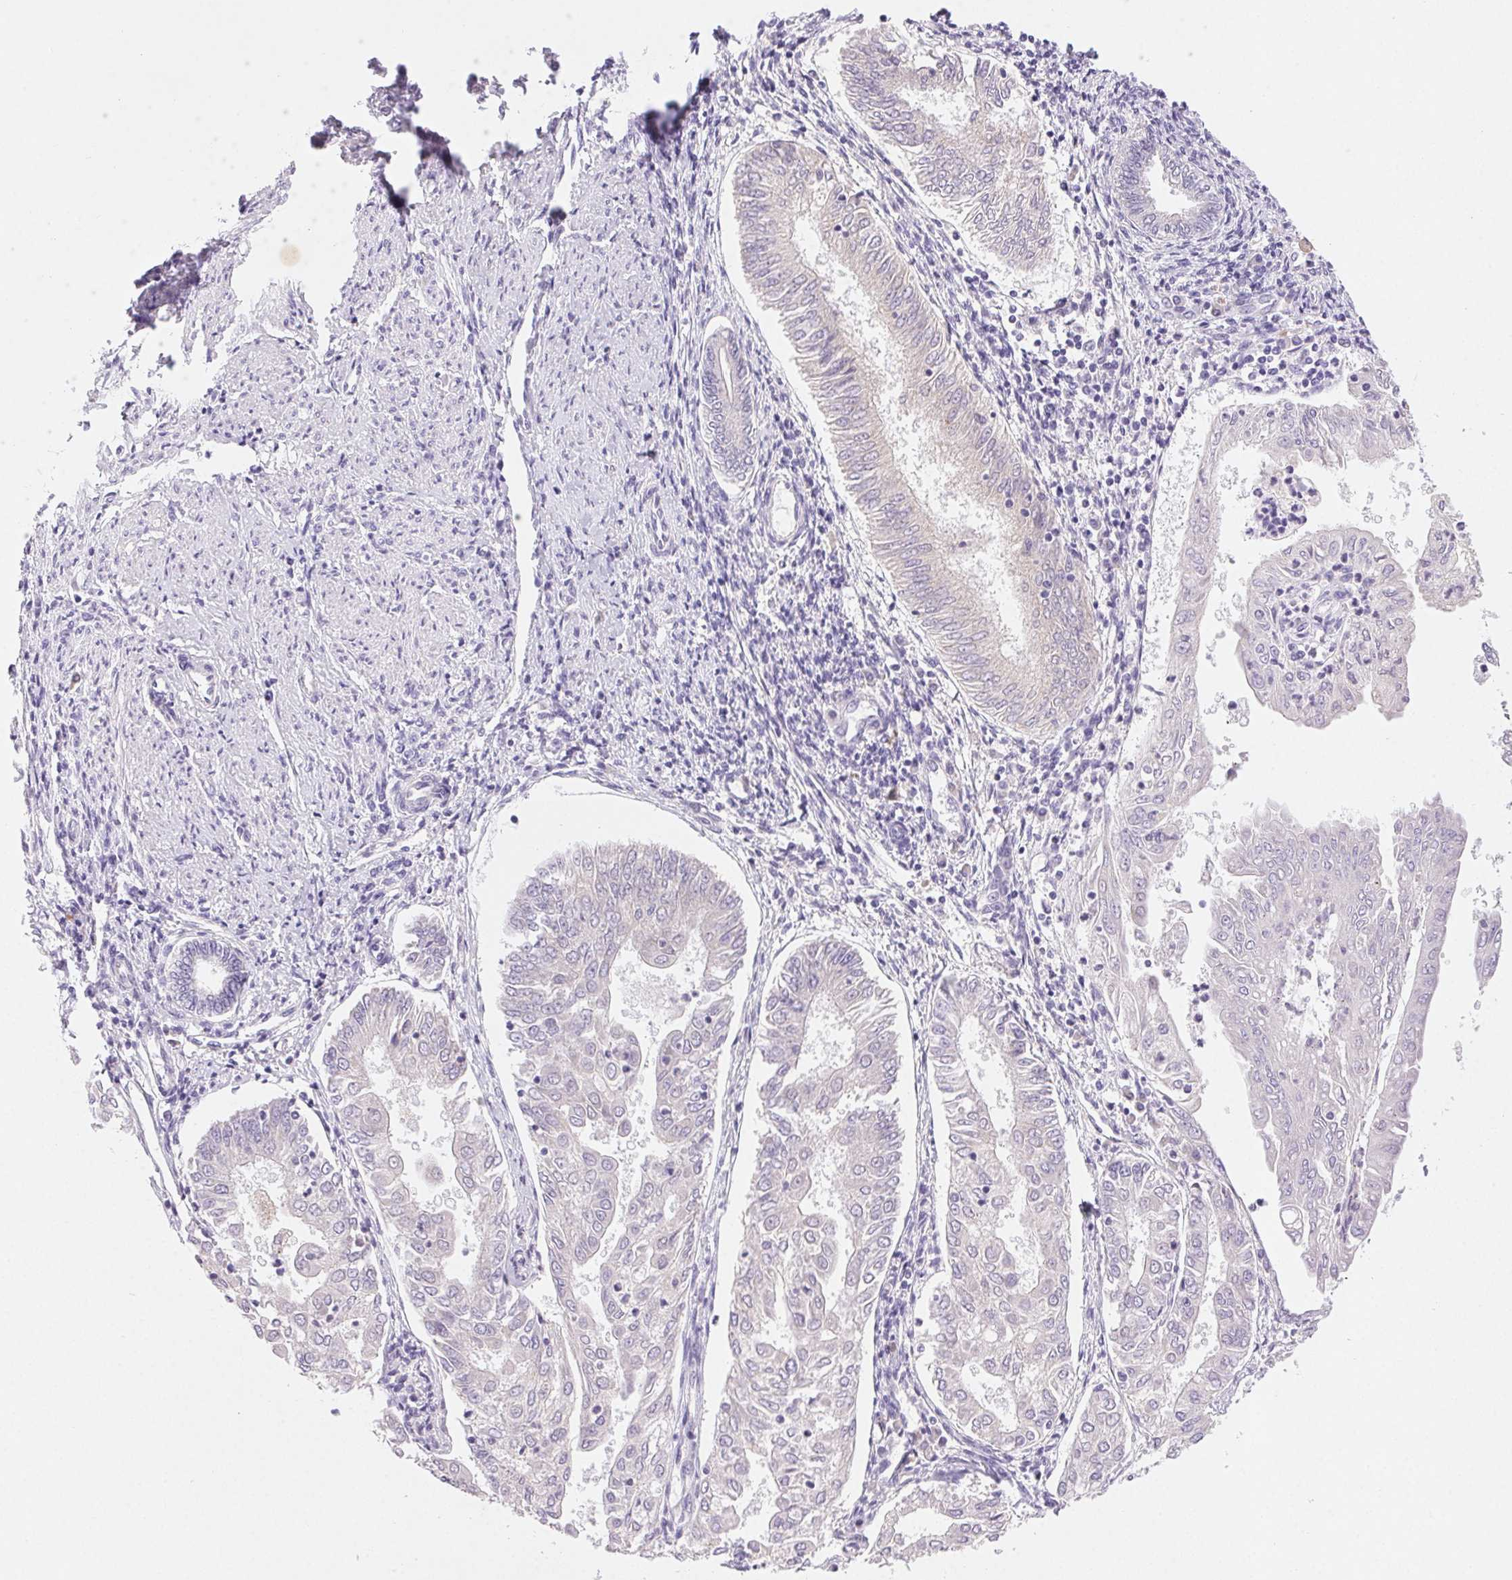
{"staining": {"intensity": "negative", "quantity": "none", "location": "none"}, "tissue": "endometrial cancer", "cell_type": "Tumor cells", "image_type": "cancer", "snomed": [{"axis": "morphology", "description": "Adenocarcinoma, NOS"}, {"axis": "topography", "description": "Endometrium"}], "caption": "Tumor cells are negative for brown protein staining in adenocarcinoma (endometrial).", "gene": "ARHGAP11B", "patient": {"sex": "female", "age": 68}}